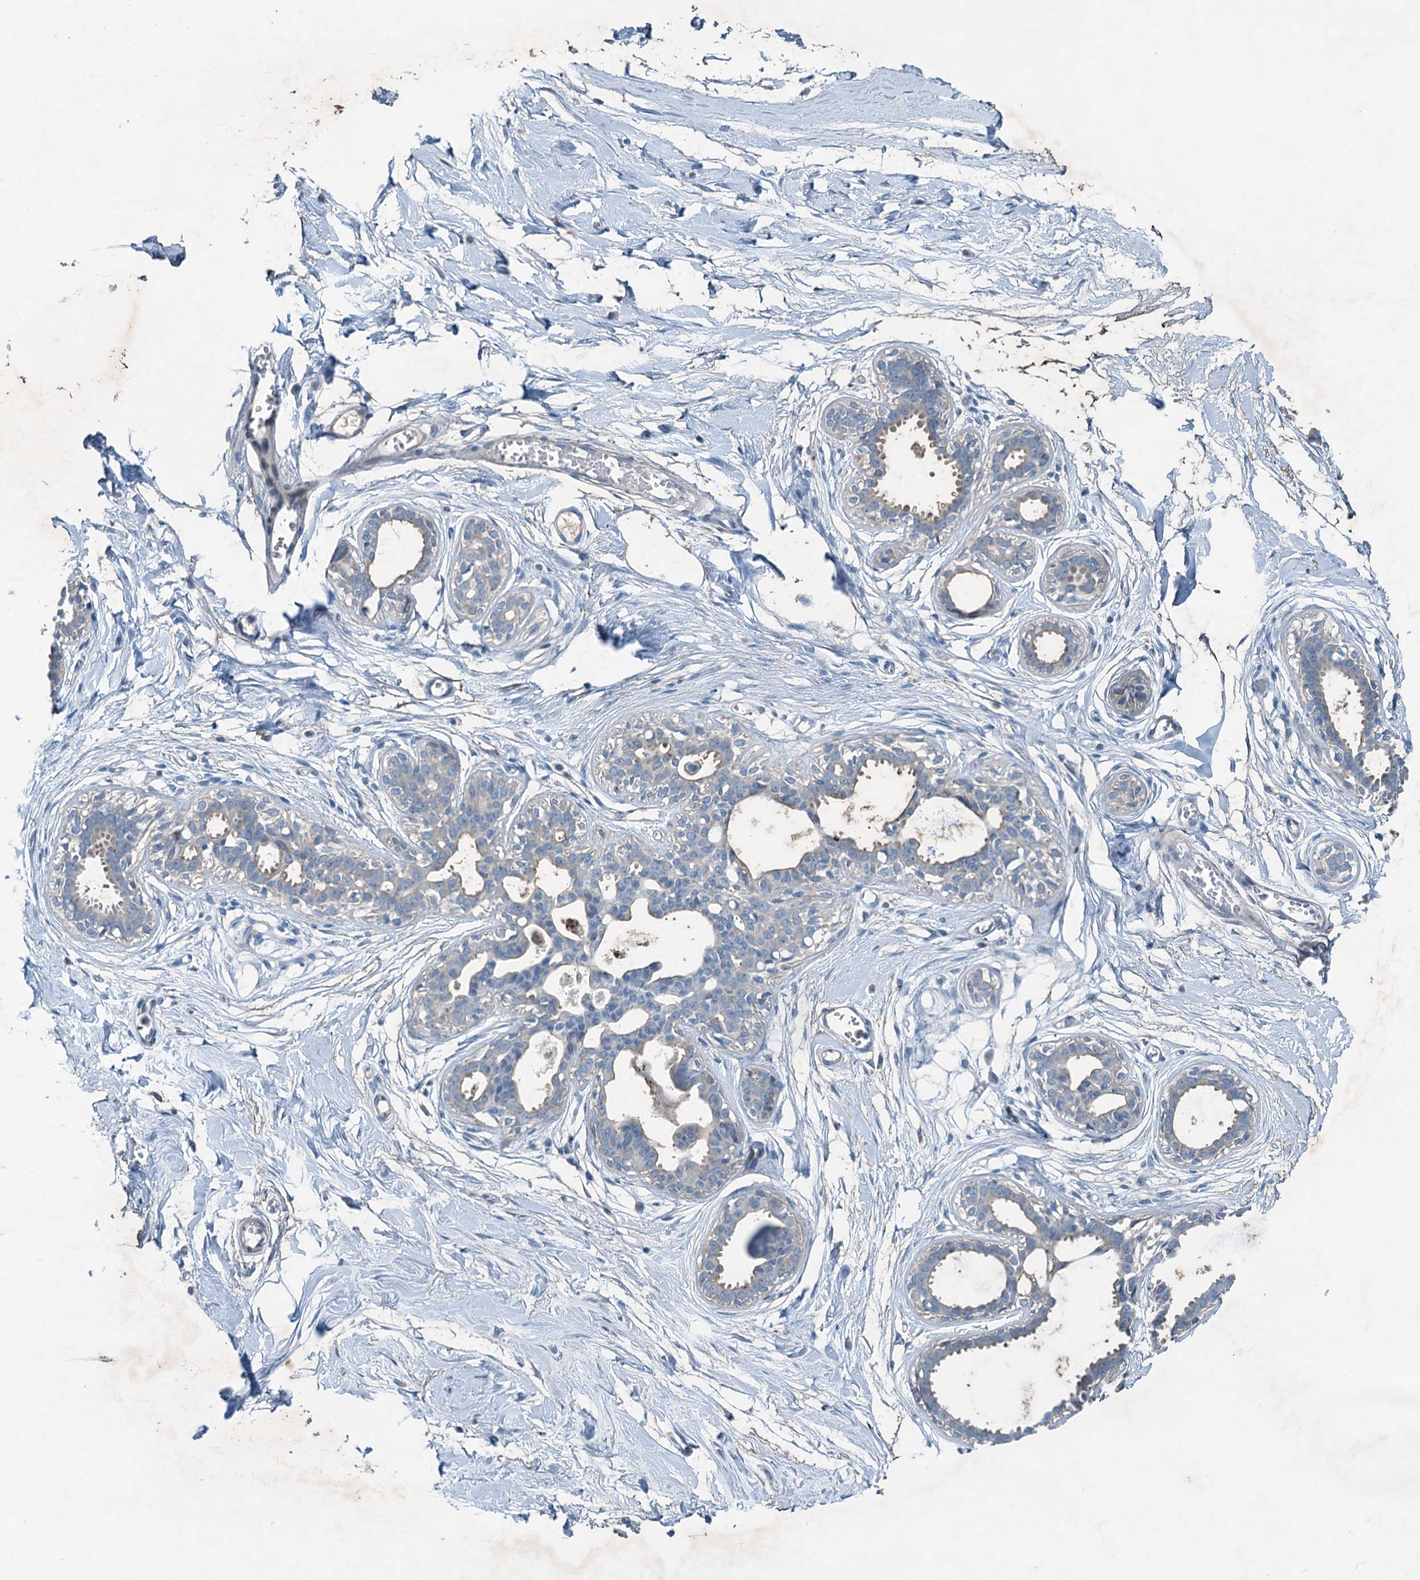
{"staining": {"intensity": "negative", "quantity": "none", "location": "none"}, "tissue": "breast", "cell_type": "Adipocytes", "image_type": "normal", "snomed": [{"axis": "morphology", "description": "Normal tissue, NOS"}, {"axis": "topography", "description": "Breast"}], "caption": "Immunohistochemical staining of normal human breast shows no significant positivity in adipocytes.", "gene": "CBLIF", "patient": {"sex": "female", "age": 45}}